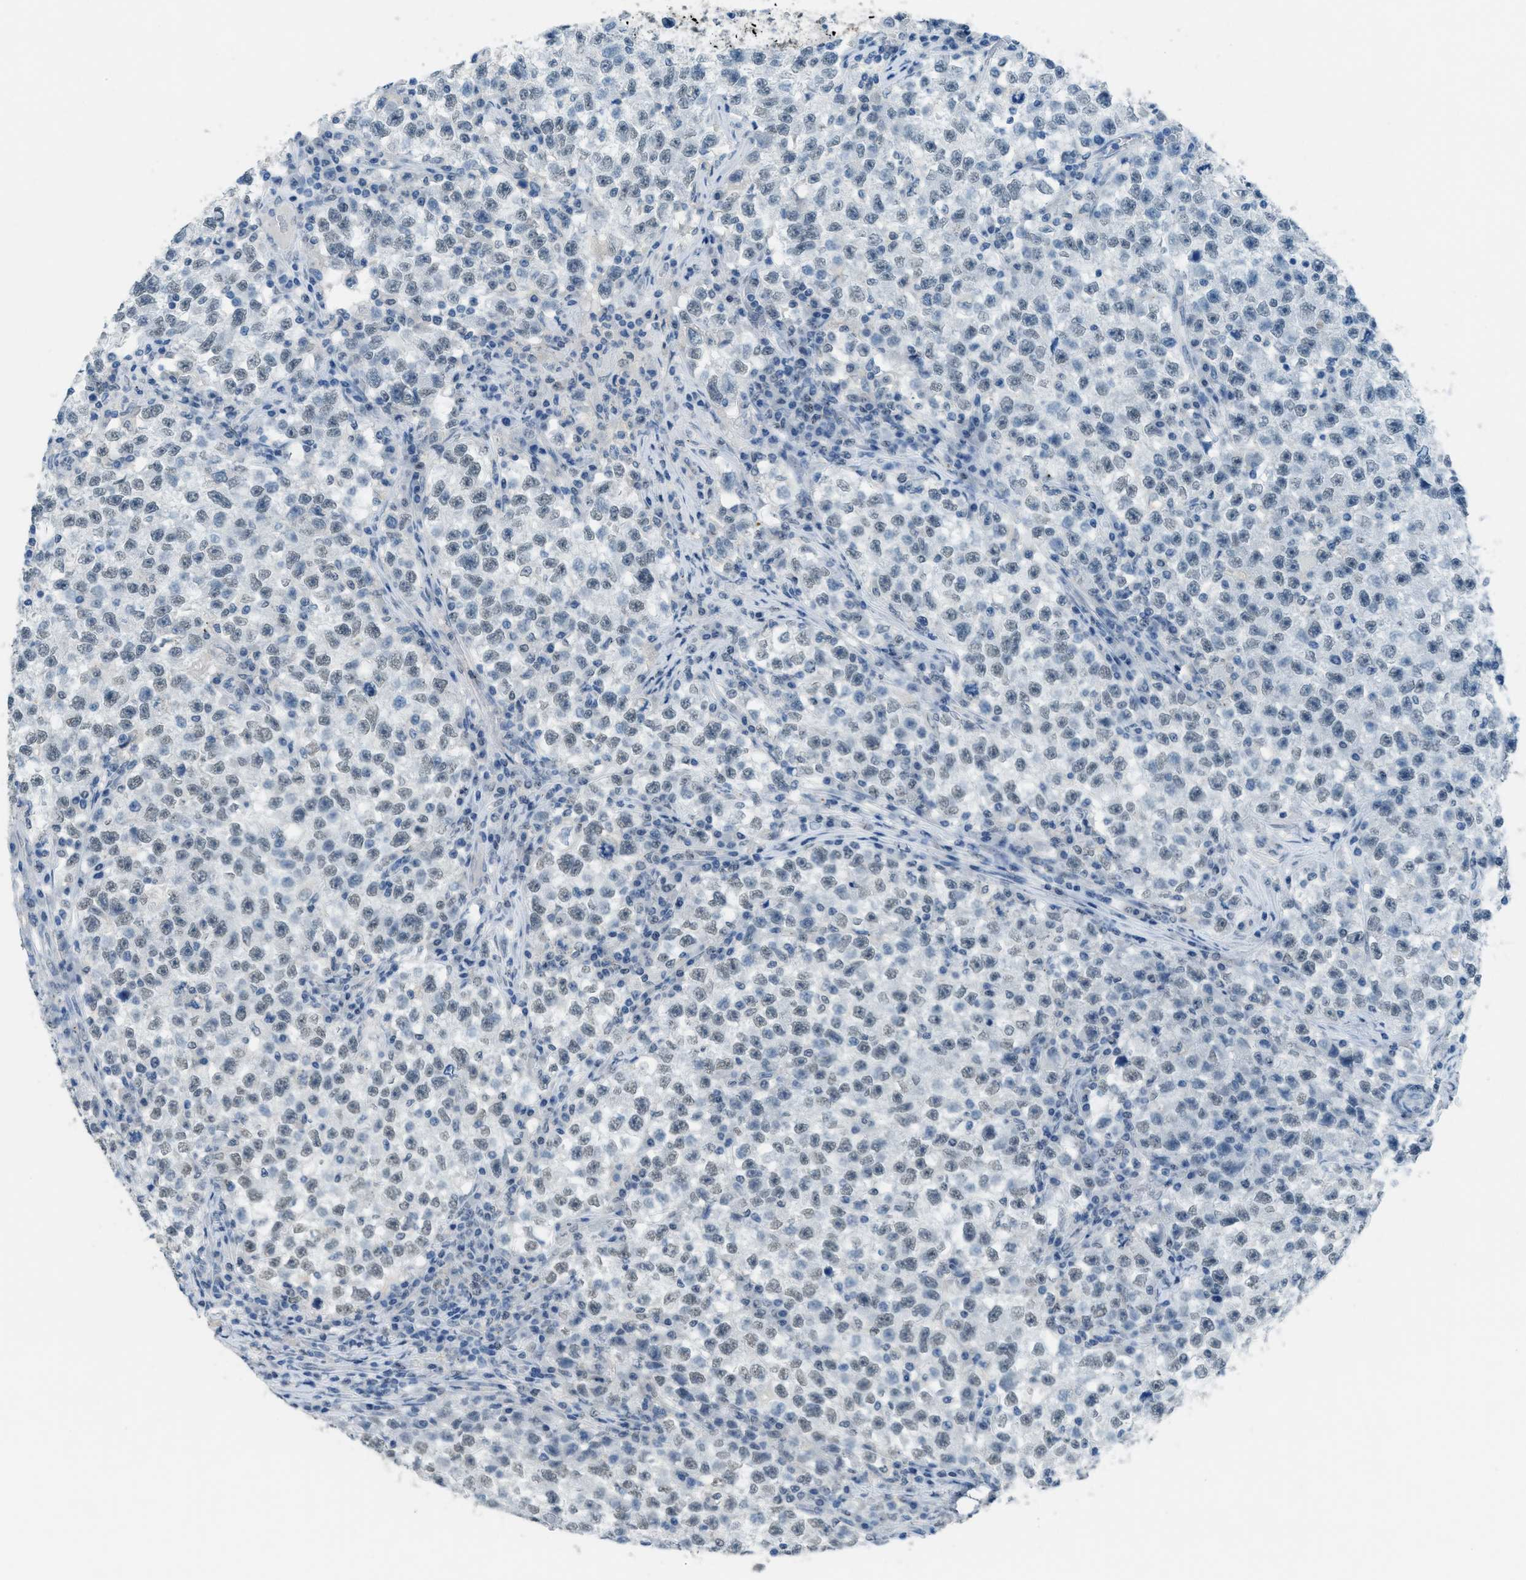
{"staining": {"intensity": "weak", "quantity": ">75%", "location": "nuclear"}, "tissue": "testis cancer", "cell_type": "Tumor cells", "image_type": "cancer", "snomed": [{"axis": "morphology", "description": "Seminoma, NOS"}, {"axis": "topography", "description": "Testis"}], "caption": "Testis cancer stained with DAB IHC displays low levels of weak nuclear positivity in approximately >75% of tumor cells.", "gene": "TTC13", "patient": {"sex": "male", "age": 22}}